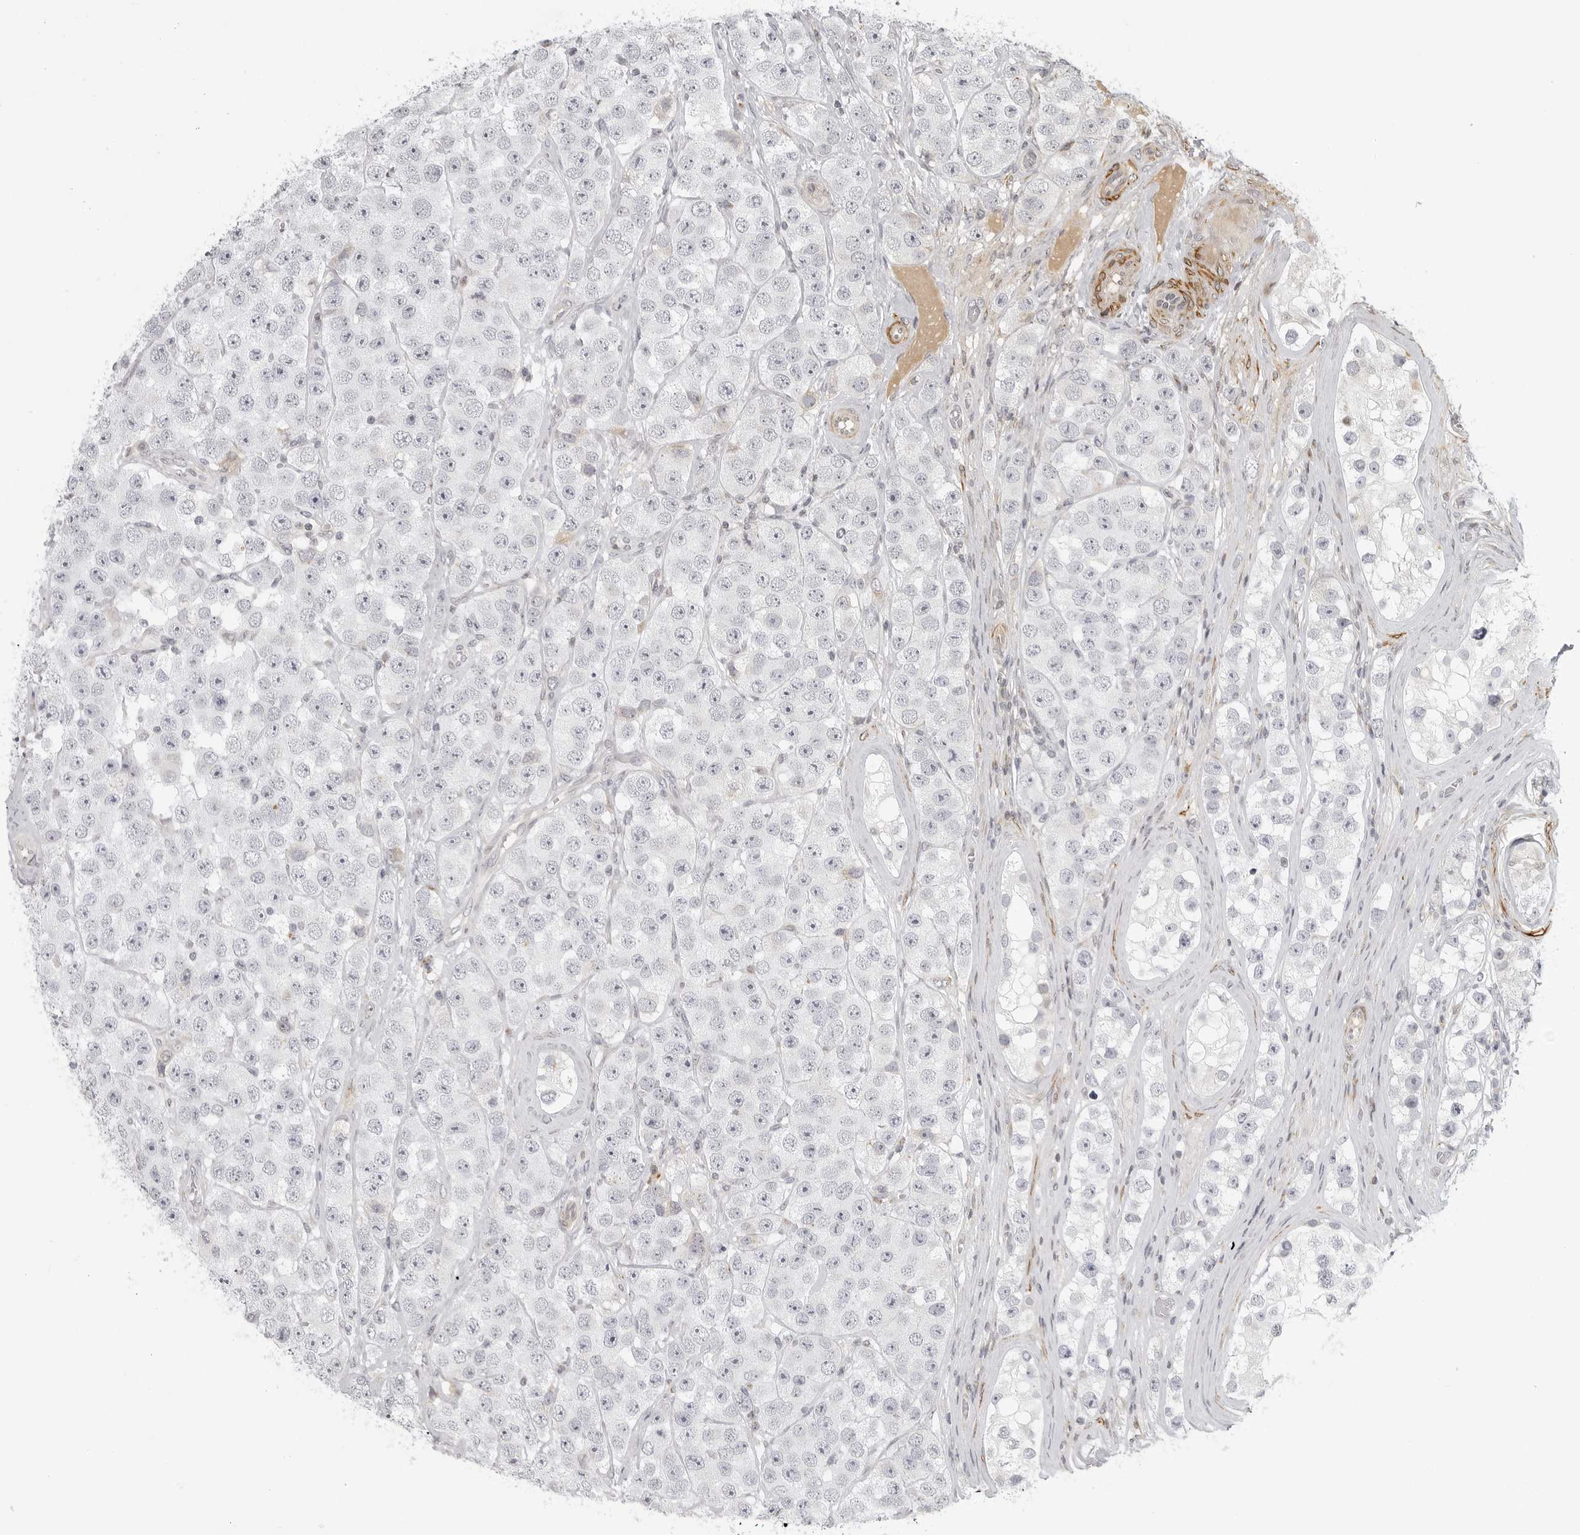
{"staining": {"intensity": "negative", "quantity": "none", "location": "none"}, "tissue": "testis cancer", "cell_type": "Tumor cells", "image_type": "cancer", "snomed": [{"axis": "morphology", "description": "Seminoma, NOS"}, {"axis": "topography", "description": "Testis"}], "caption": "Immunohistochemical staining of testis cancer shows no significant positivity in tumor cells.", "gene": "MAP7D1", "patient": {"sex": "male", "age": 28}}